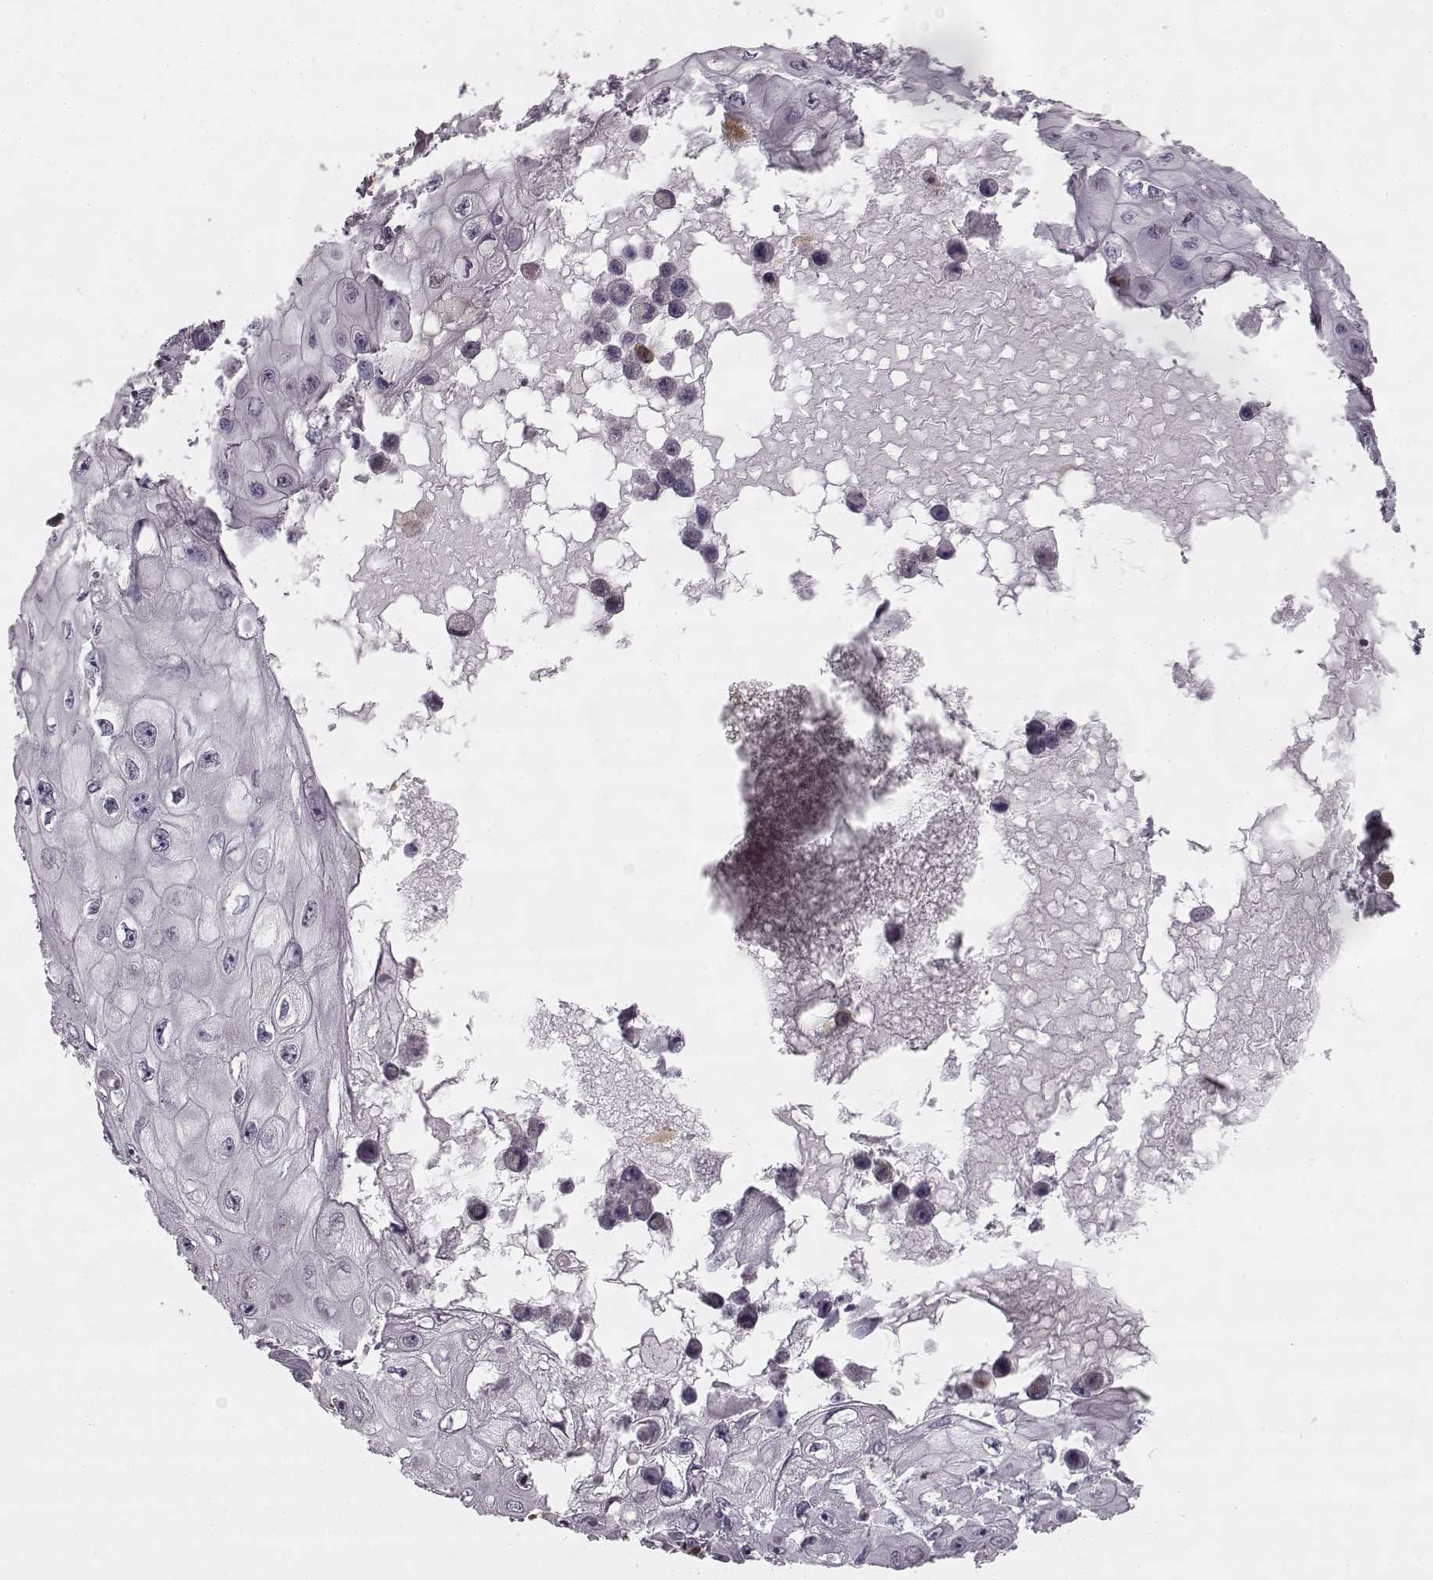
{"staining": {"intensity": "negative", "quantity": "none", "location": "none"}, "tissue": "skin cancer", "cell_type": "Tumor cells", "image_type": "cancer", "snomed": [{"axis": "morphology", "description": "Squamous cell carcinoma, NOS"}, {"axis": "topography", "description": "Skin"}], "caption": "Tumor cells show no significant positivity in skin cancer.", "gene": "HMMR", "patient": {"sex": "male", "age": 82}}